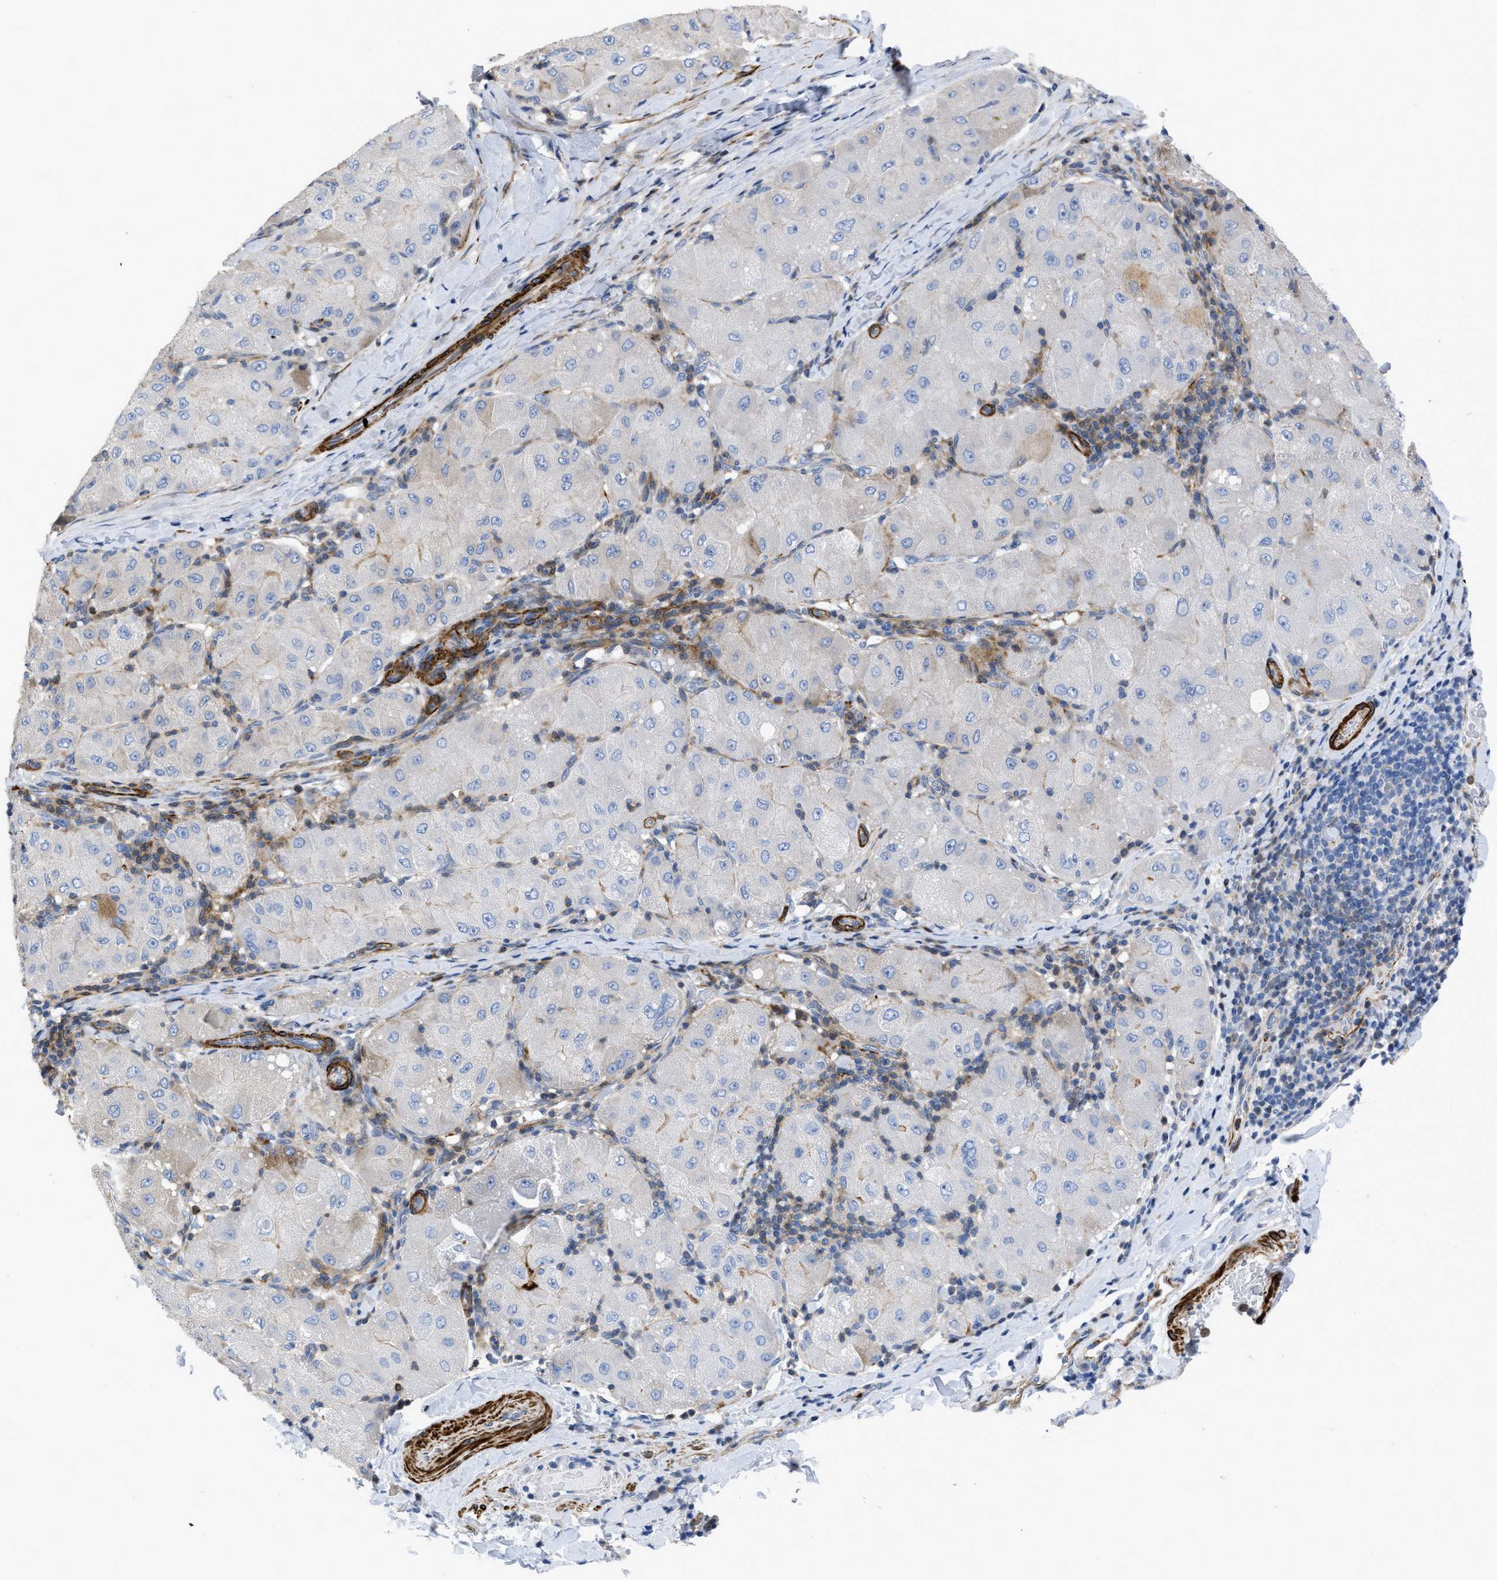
{"staining": {"intensity": "weak", "quantity": "<25%", "location": "cytoplasmic/membranous"}, "tissue": "liver cancer", "cell_type": "Tumor cells", "image_type": "cancer", "snomed": [{"axis": "morphology", "description": "Carcinoma, Hepatocellular, NOS"}, {"axis": "topography", "description": "Liver"}], "caption": "Immunohistochemical staining of human liver cancer displays no significant staining in tumor cells. (DAB (3,3'-diaminobenzidine) IHC with hematoxylin counter stain).", "gene": "PRMT2", "patient": {"sex": "male", "age": 80}}